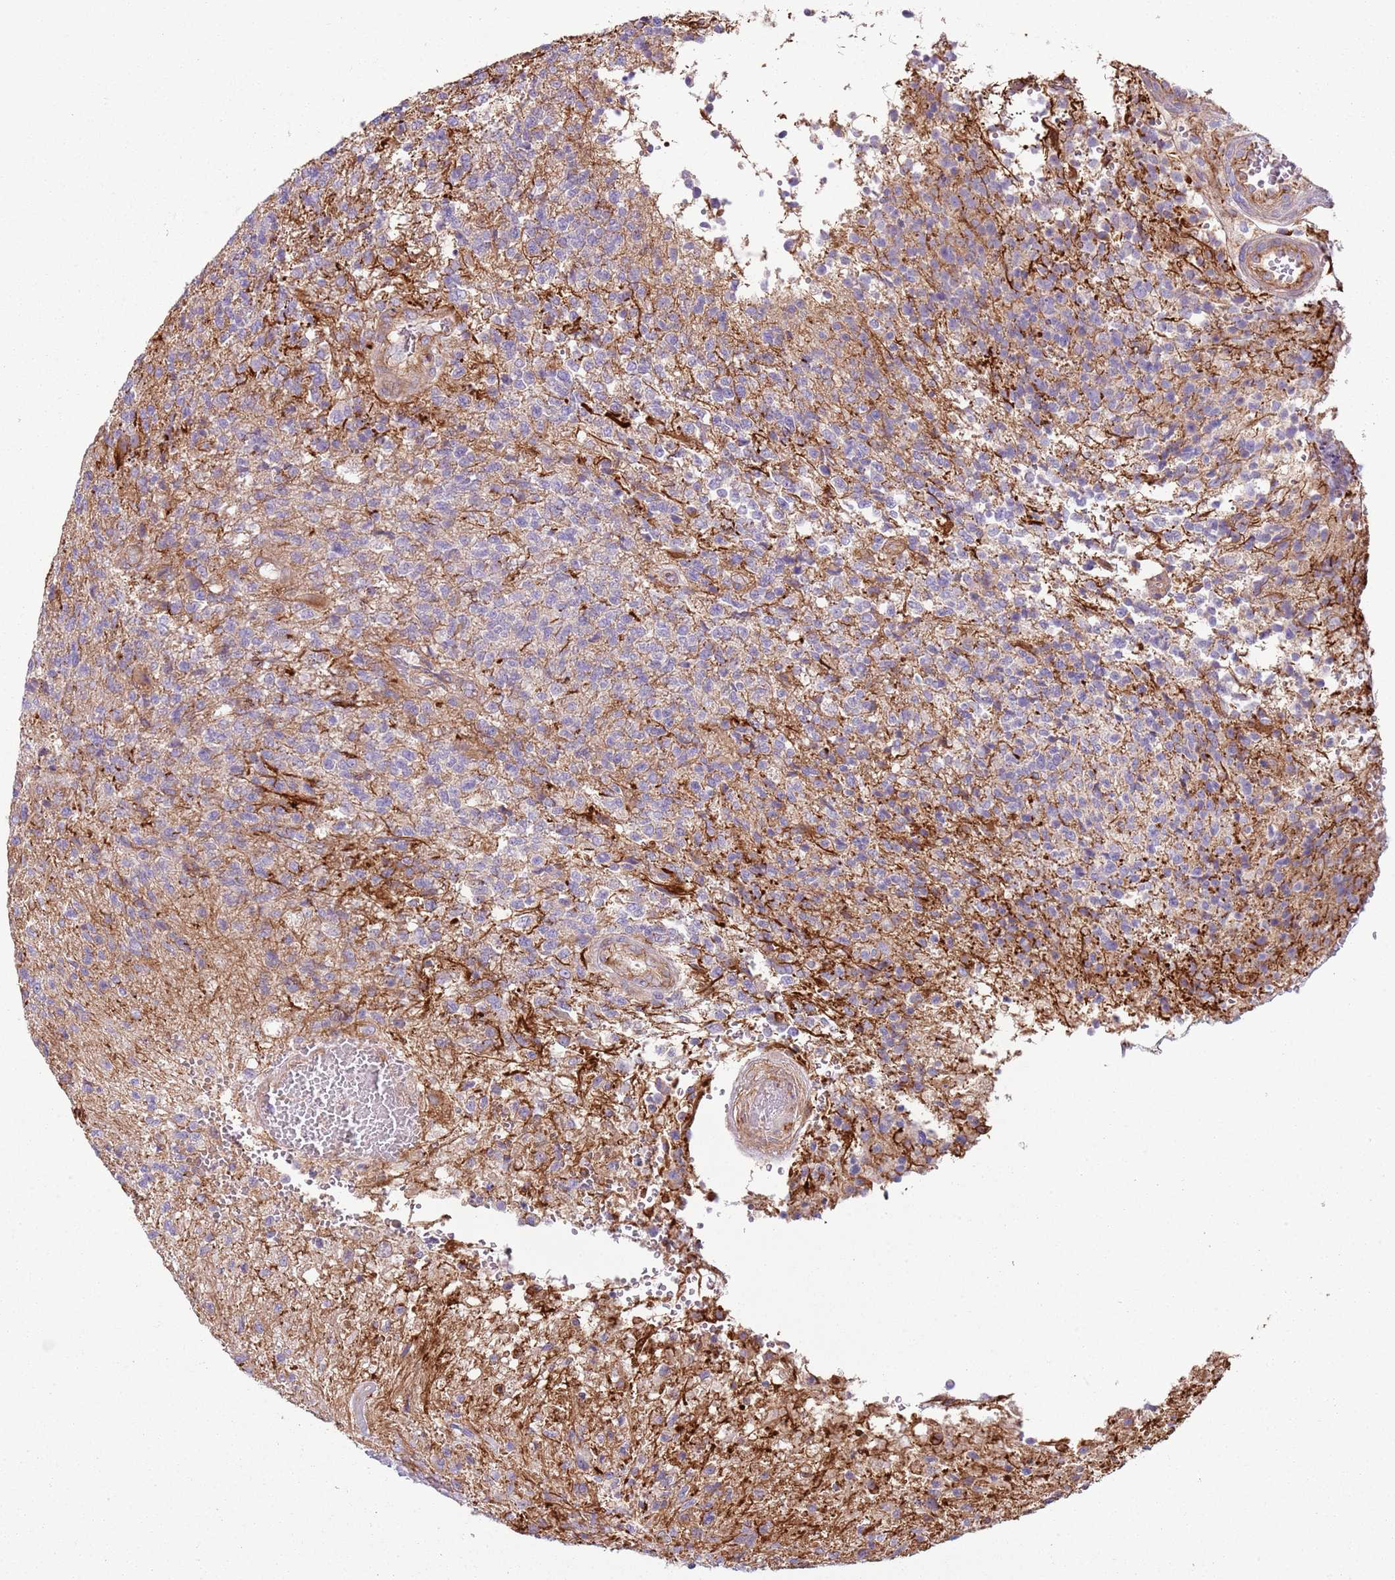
{"staining": {"intensity": "negative", "quantity": "none", "location": "none"}, "tissue": "glioma", "cell_type": "Tumor cells", "image_type": "cancer", "snomed": [{"axis": "morphology", "description": "Glioma, malignant, High grade"}, {"axis": "topography", "description": "Brain"}], "caption": "Immunohistochemistry micrograph of human glioma stained for a protein (brown), which displays no staining in tumor cells. Nuclei are stained in blue.", "gene": "GNAI3", "patient": {"sex": "male", "age": 56}}